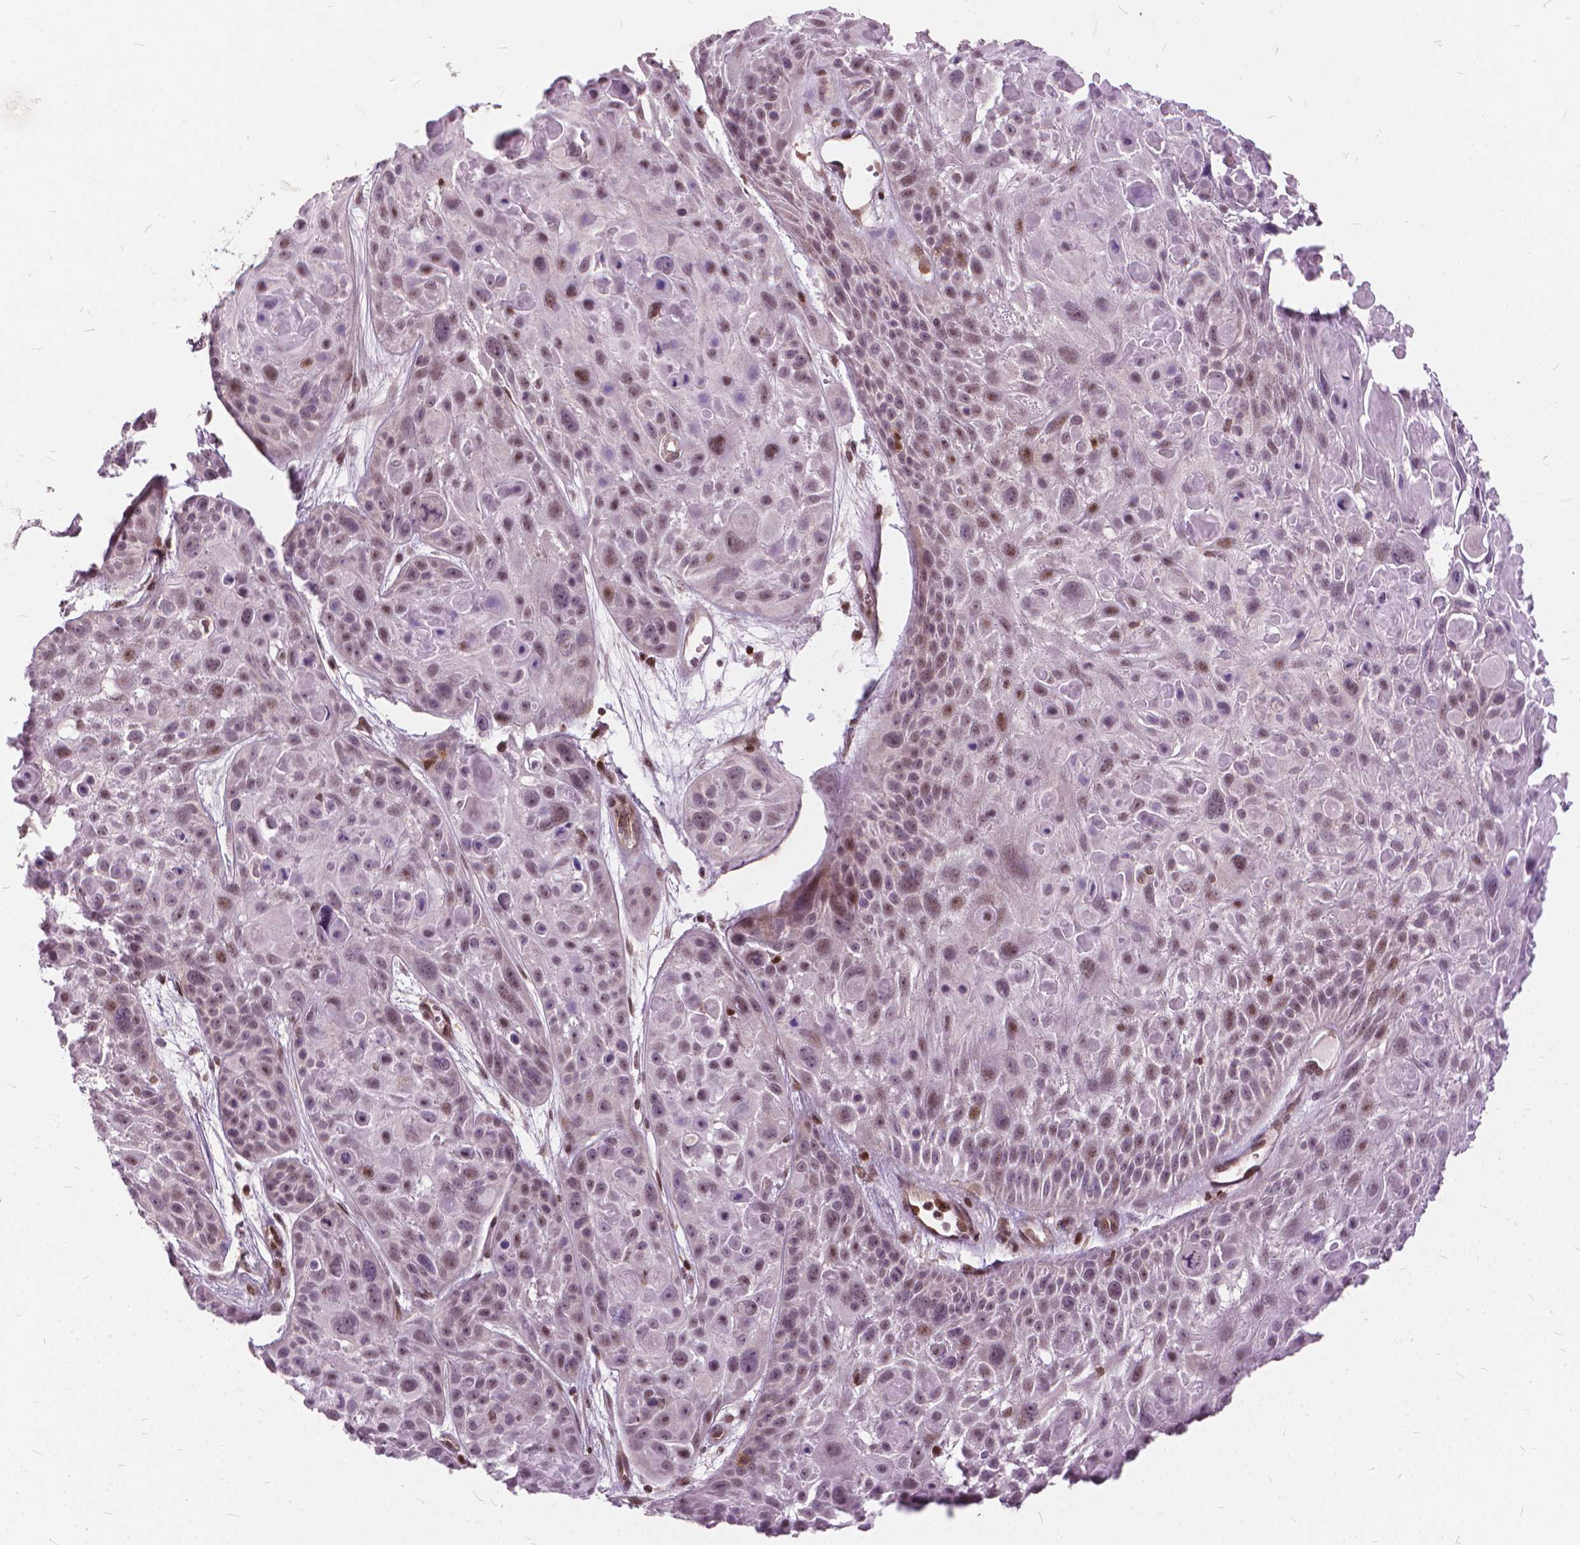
{"staining": {"intensity": "moderate", "quantity": "<25%", "location": "nuclear"}, "tissue": "skin cancer", "cell_type": "Tumor cells", "image_type": "cancer", "snomed": [{"axis": "morphology", "description": "Squamous cell carcinoma, NOS"}, {"axis": "topography", "description": "Skin"}, {"axis": "topography", "description": "Anal"}], "caption": "A photomicrograph of human skin squamous cell carcinoma stained for a protein reveals moderate nuclear brown staining in tumor cells. (DAB IHC with brightfield microscopy, high magnification).", "gene": "STAT5B", "patient": {"sex": "female", "age": 75}}